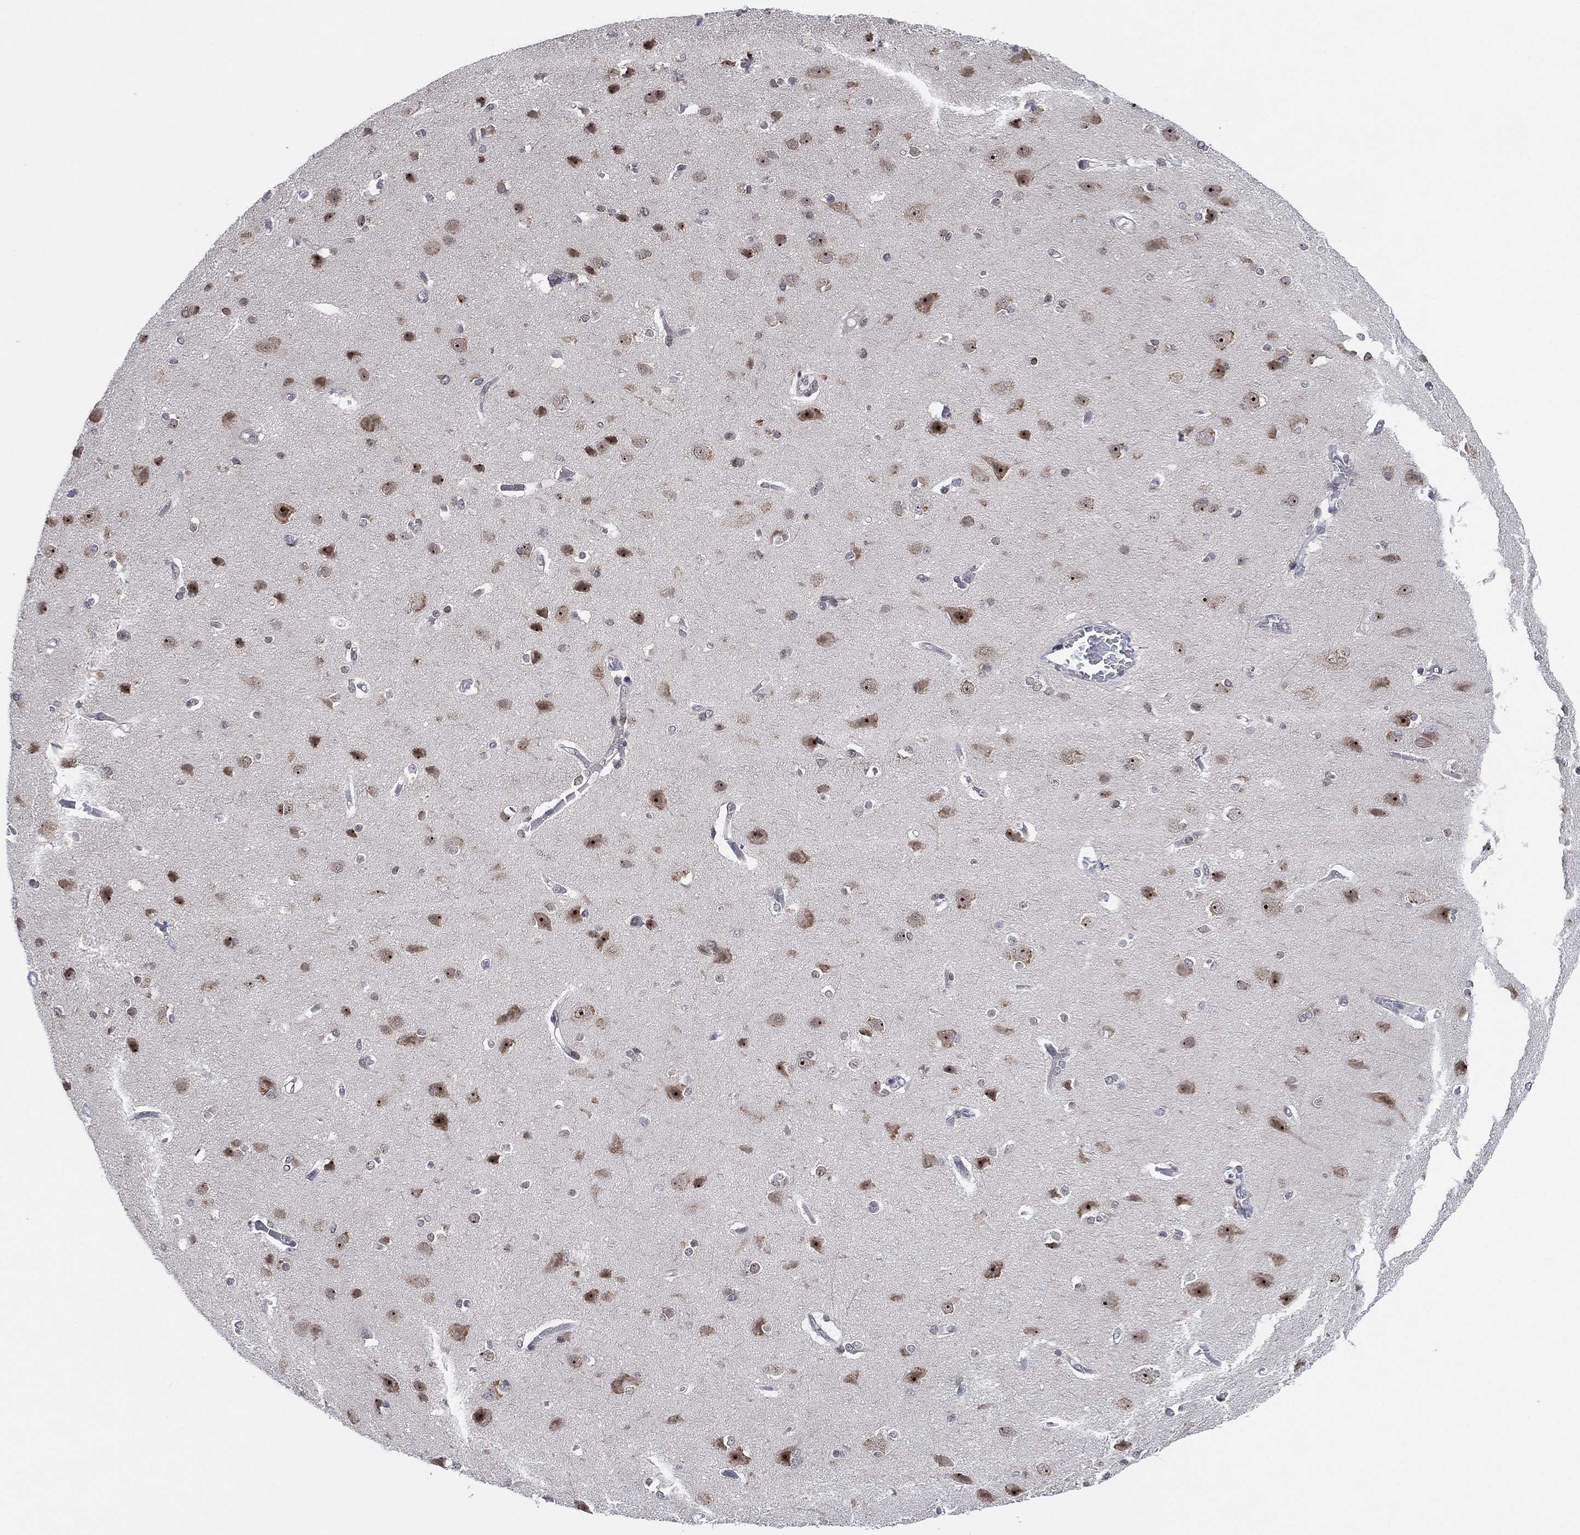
{"staining": {"intensity": "negative", "quantity": "none", "location": "none"}, "tissue": "cerebral cortex", "cell_type": "Endothelial cells", "image_type": "normal", "snomed": [{"axis": "morphology", "description": "Normal tissue, NOS"}, {"axis": "topography", "description": "Cerebral cortex"}], "caption": "IHC photomicrograph of benign cerebral cortex: human cerebral cortex stained with DAB displays no significant protein staining in endothelial cells.", "gene": "TMCO1", "patient": {"sex": "male", "age": 37}}